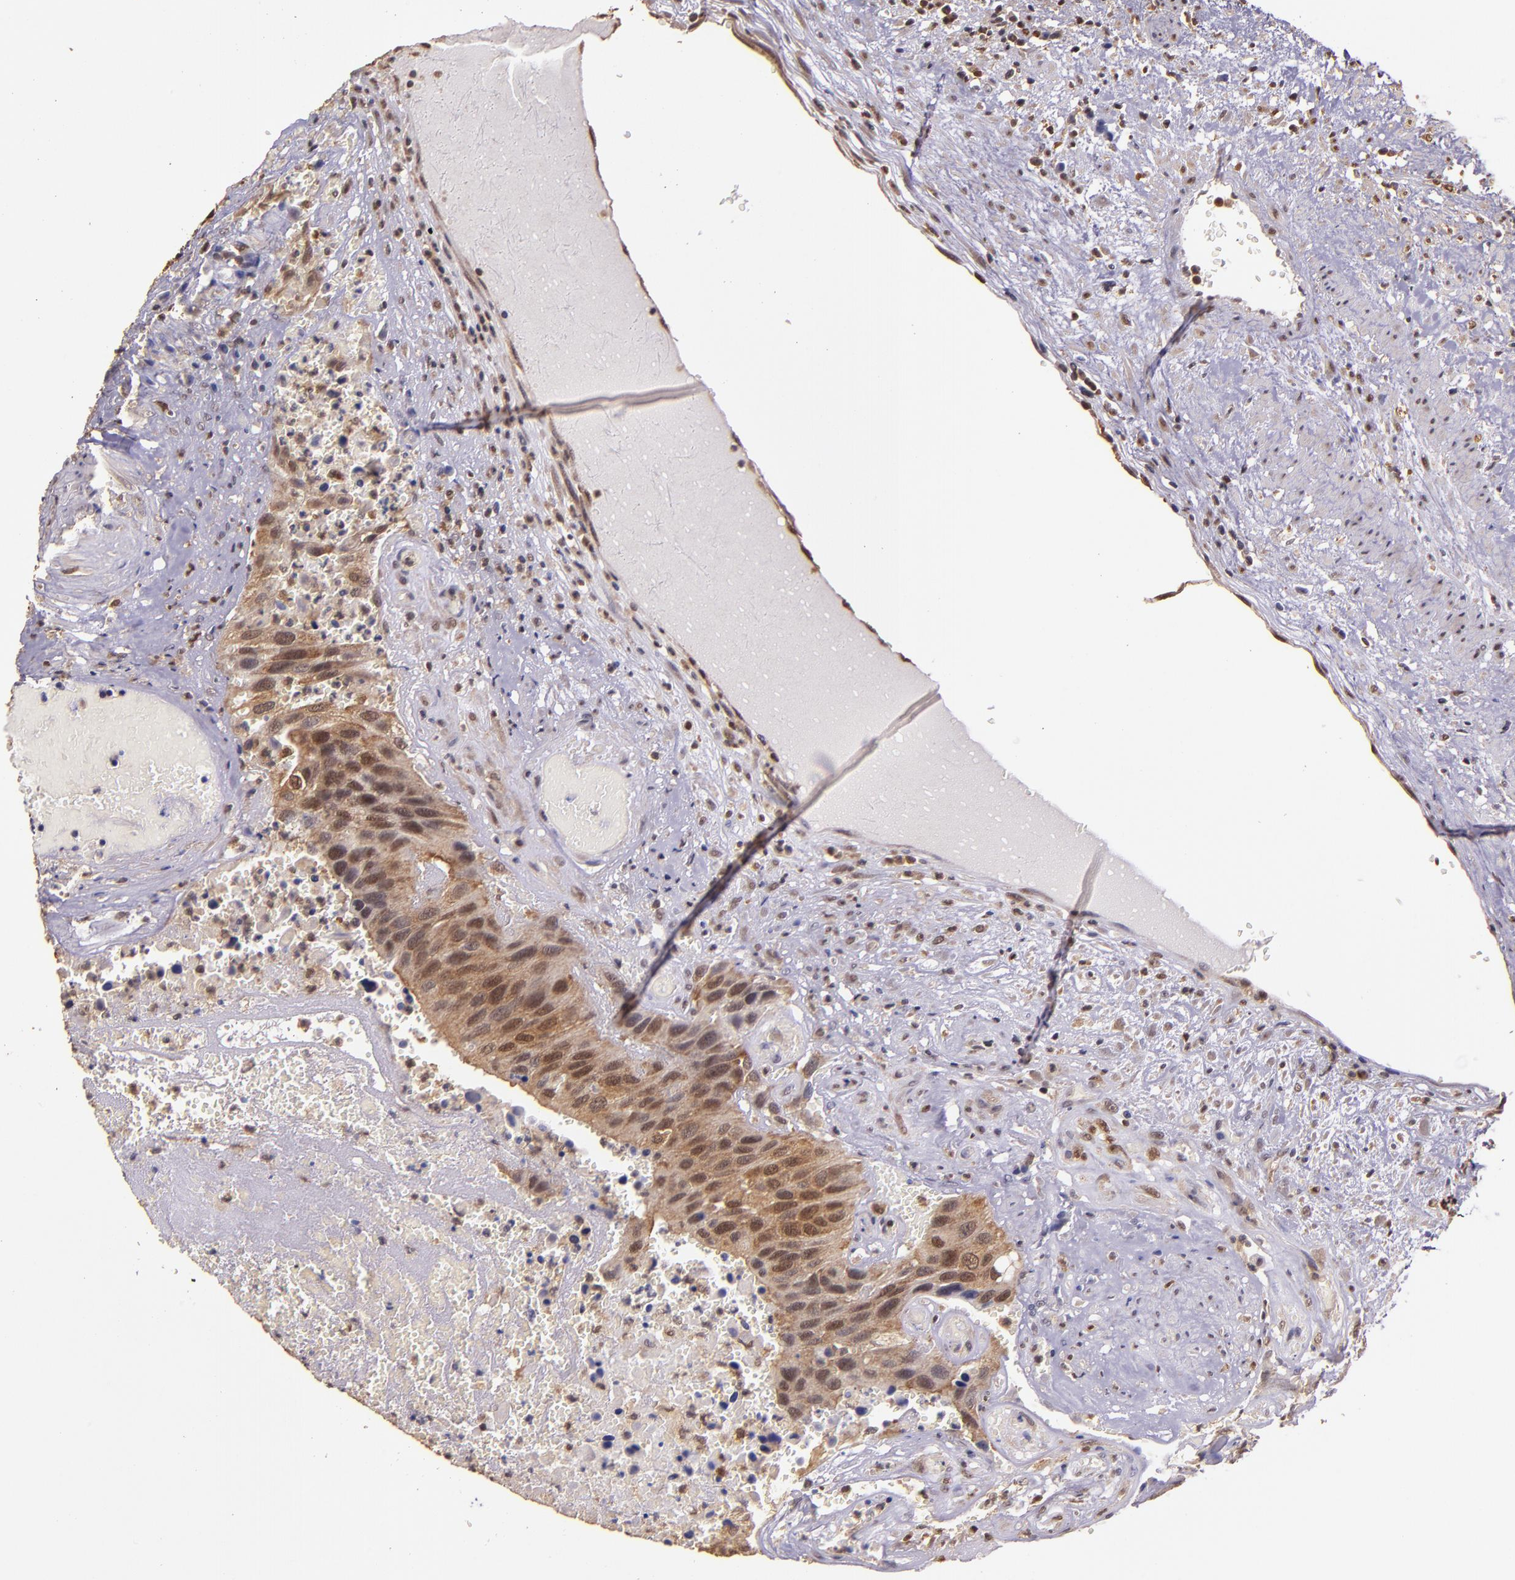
{"staining": {"intensity": "strong", "quantity": ">75%", "location": "cytoplasmic/membranous,nuclear"}, "tissue": "urothelial cancer", "cell_type": "Tumor cells", "image_type": "cancer", "snomed": [{"axis": "morphology", "description": "Urothelial carcinoma, High grade"}, {"axis": "topography", "description": "Urinary bladder"}], "caption": "A high-resolution histopathology image shows immunohistochemistry staining of urothelial carcinoma (high-grade), which displays strong cytoplasmic/membranous and nuclear staining in about >75% of tumor cells.", "gene": "STAT6", "patient": {"sex": "male", "age": 66}}